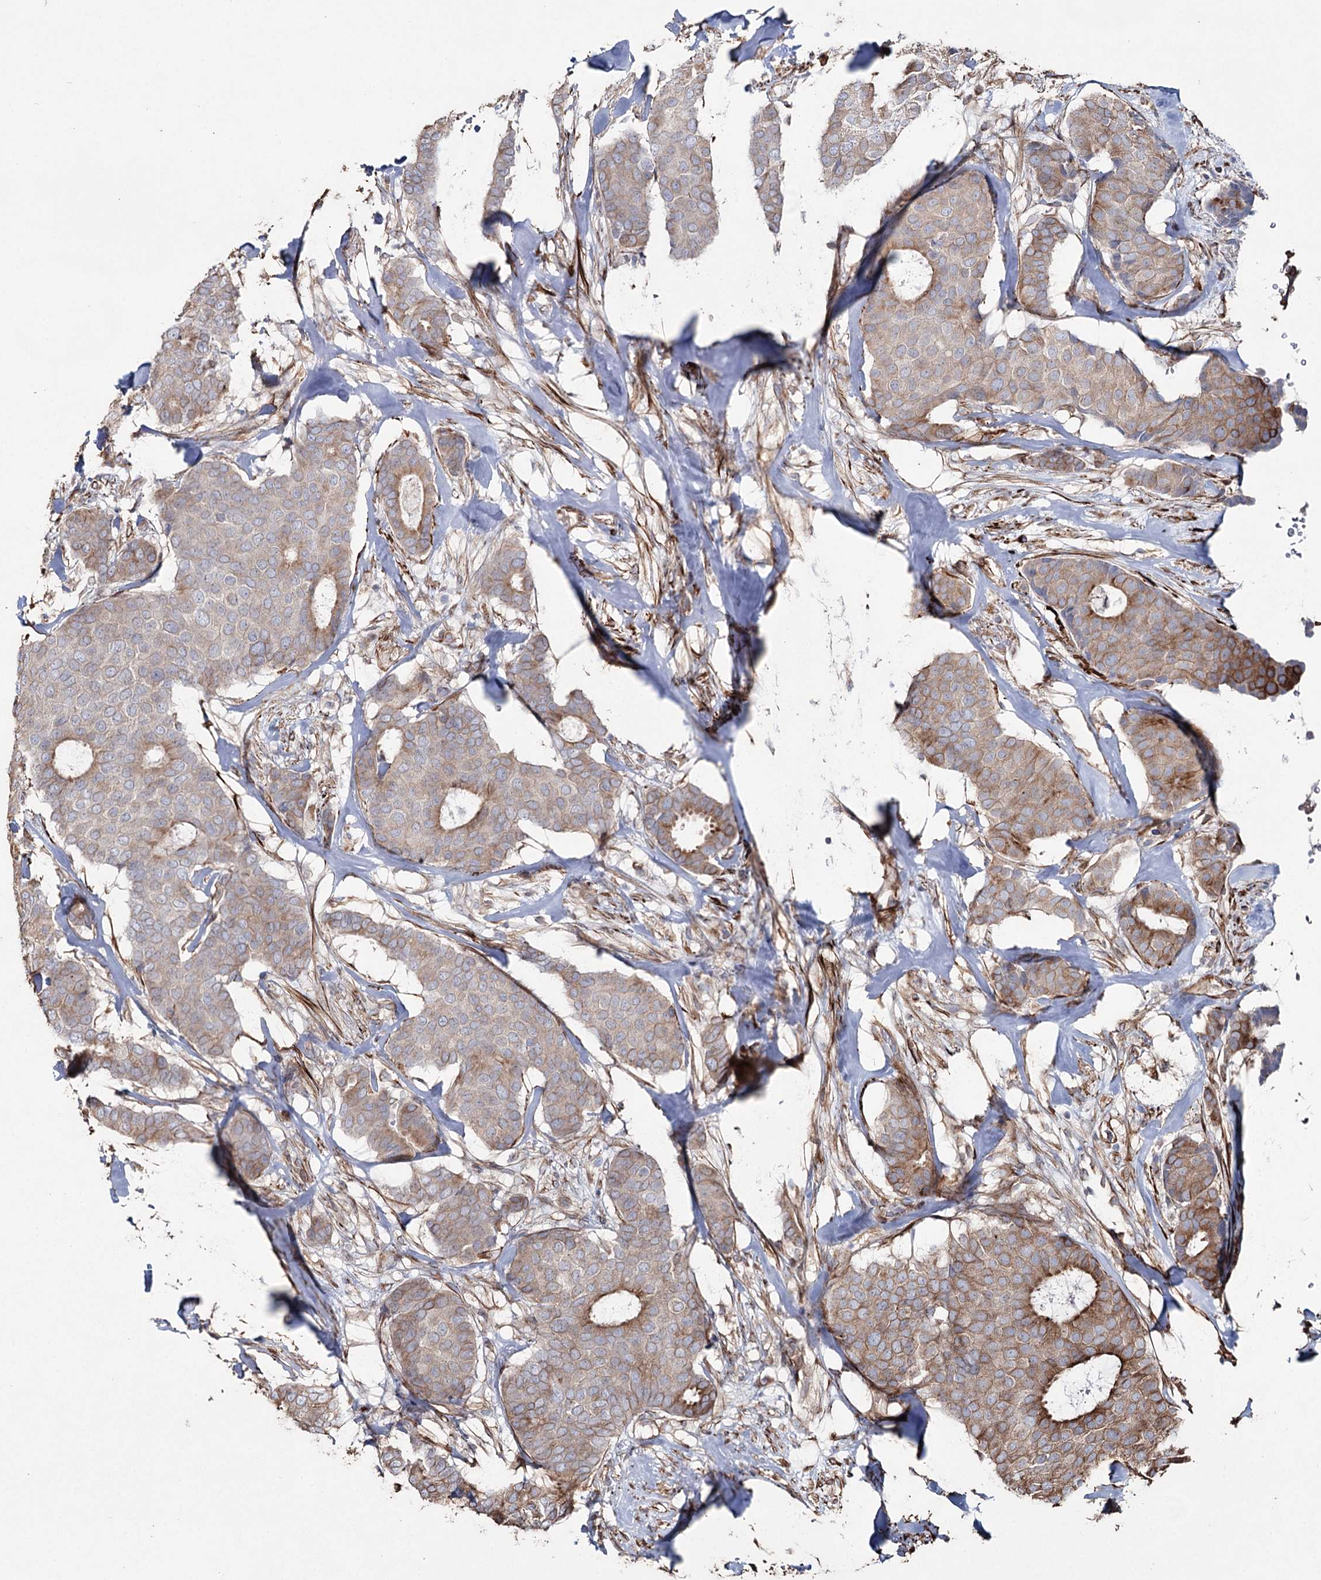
{"staining": {"intensity": "weak", "quantity": ">75%", "location": "cytoplasmic/membranous"}, "tissue": "breast cancer", "cell_type": "Tumor cells", "image_type": "cancer", "snomed": [{"axis": "morphology", "description": "Duct carcinoma"}, {"axis": "topography", "description": "Breast"}], "caption": "Immunohistochemistry photomicrograph of neoplastic tissue: human intraductal carcinoma (breast) stained using IHC displays low levels of weak protein expression localized specifically in the cytoplasmic/membranous of tumor cells, appearing as a cytoplasmic/membranous brown color.", "gene": "SUMF1", "patient": {"sex": "female", "age": 75}}